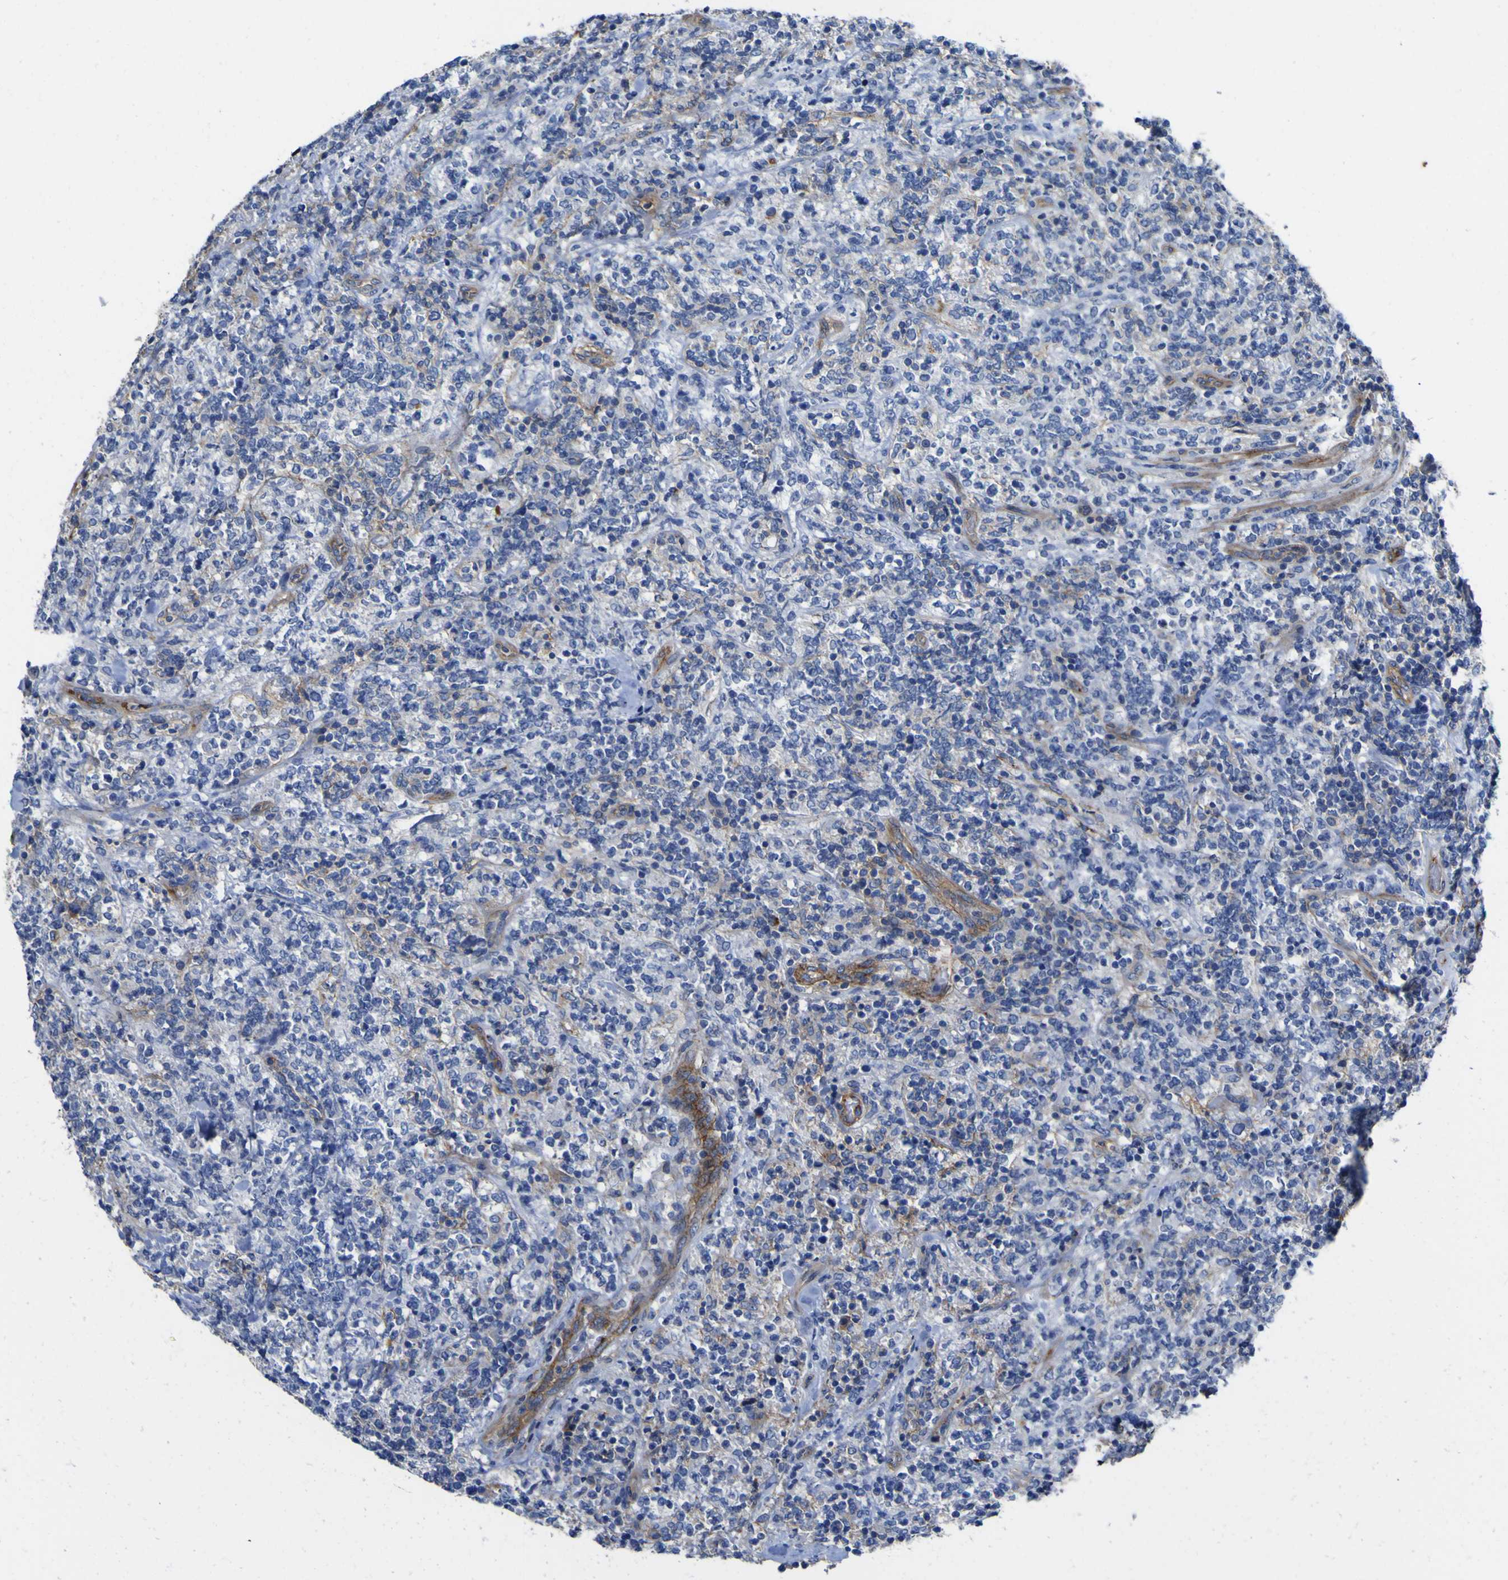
{"staining": {"intensity": "negative", "quantity": "none", "location": "none"}, "tissue": "lymphoma", "cell_type": "Tumor cells", "image_type": "cancer", "snomed": [{"axis": "morphology", "description": "Malignant lymphoma, non-Hodgkin's type, High grade"}, {"axis": "topography", "description": "Soft tissue"}], "caption": "A micrograph of human malignant lymphoma, non-Hodgkin's type (high-grade) is negative for staining in tumor cells.", "gene": "CD151", "patient": {"sex": "male", "age": 18}}